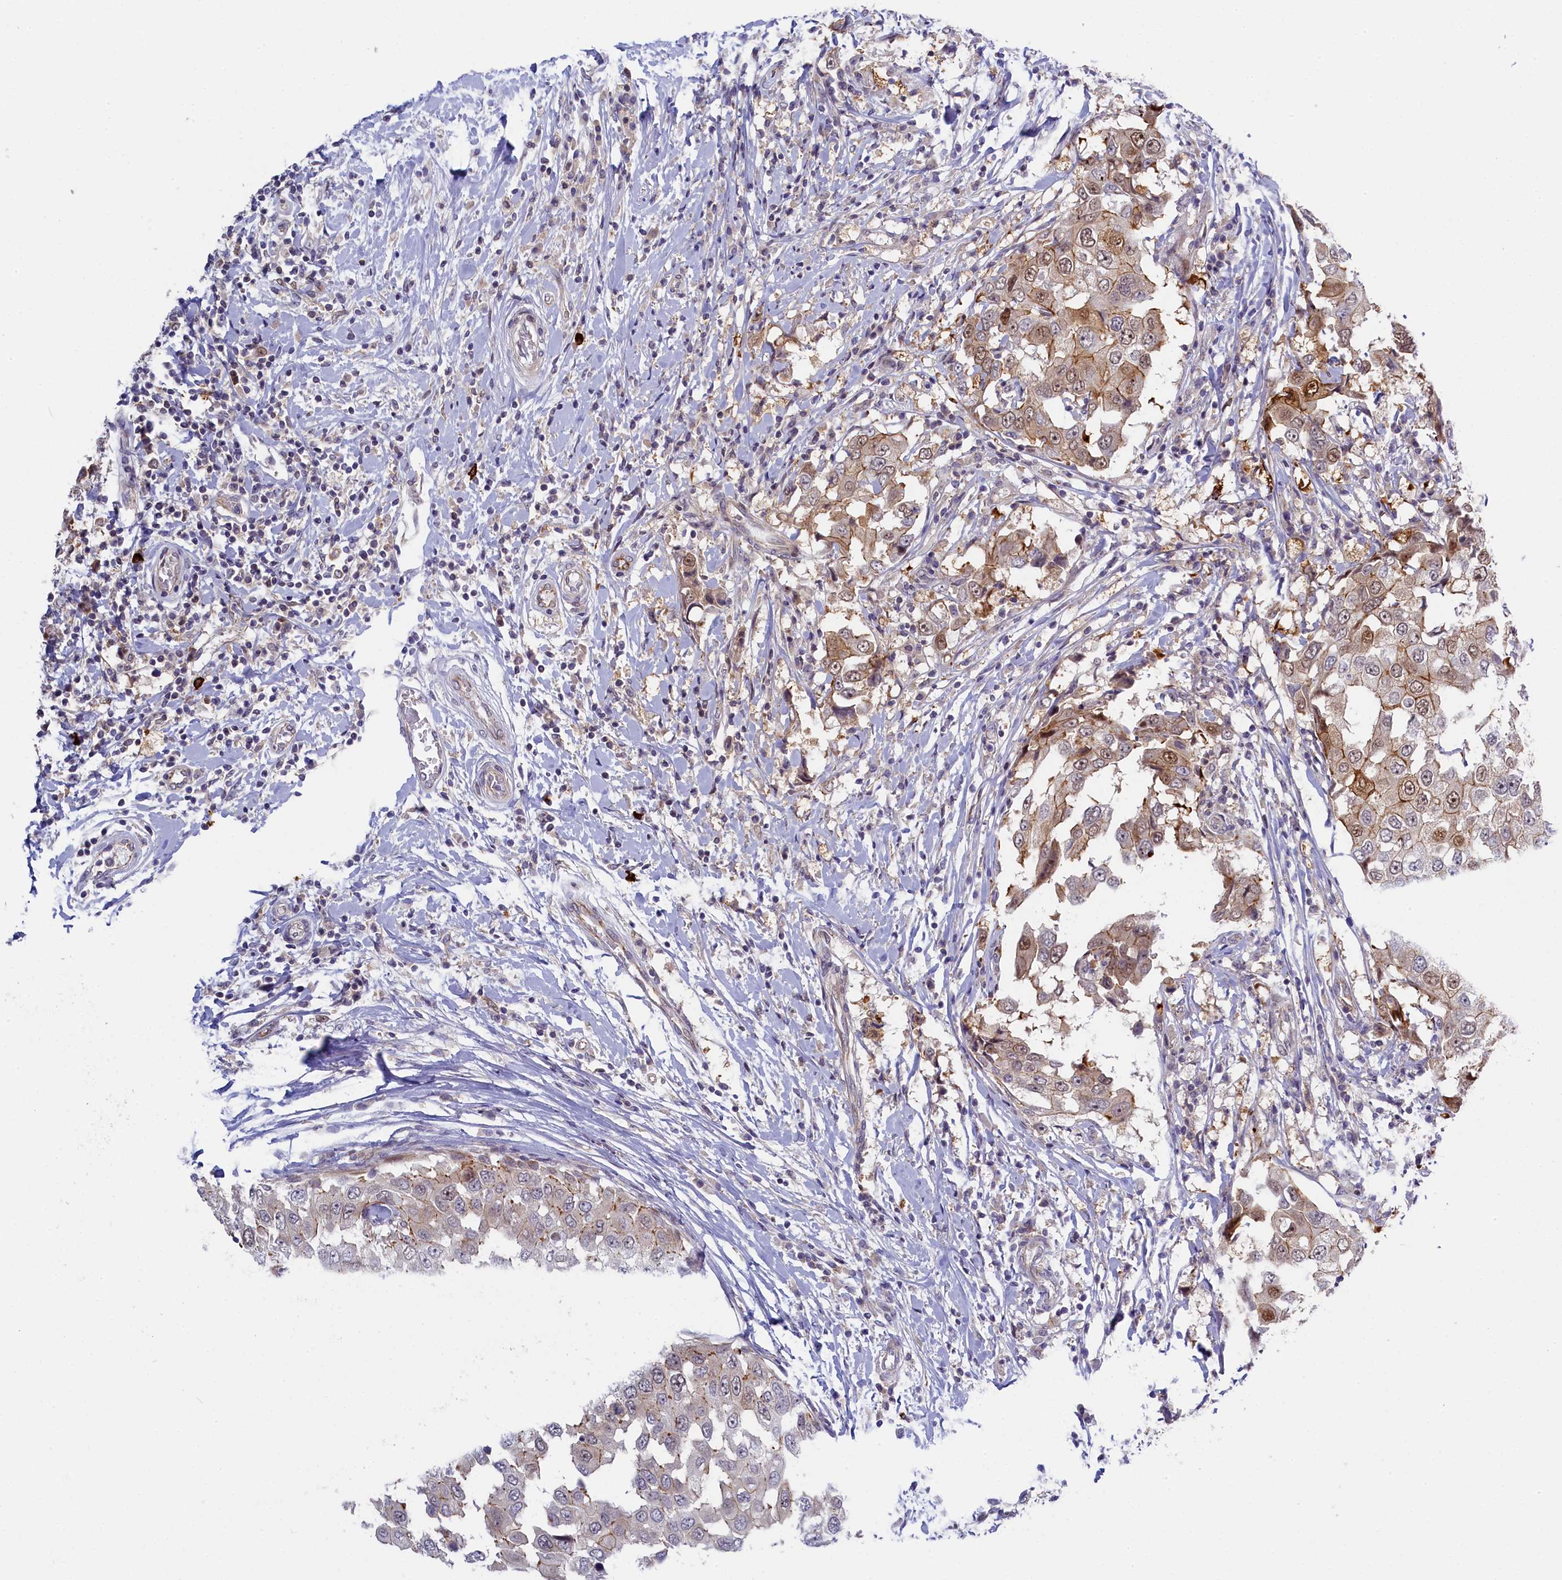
{"staining": {"intensity": "moderate", "quantity": "<25%", "location": "cytoplasmic/membranous,nuclear"}, "tissue": "breast cancer", "cell_type": "Tumor cells", "image_type": "cancer", "snomed": [{"axis": "morphology", "description": "Duct carcinoma"}, {"axis": "topography", "description": "Breast"}], "caption": "A micrograph of breast infiltrating ductal carcinoma stained for a protein exhibits moderate cytoplasmic/membranous and nuclear brown staining in tumor cells.", "gene": "CCL23", "patient": {"sex": "female", "age": 27}}